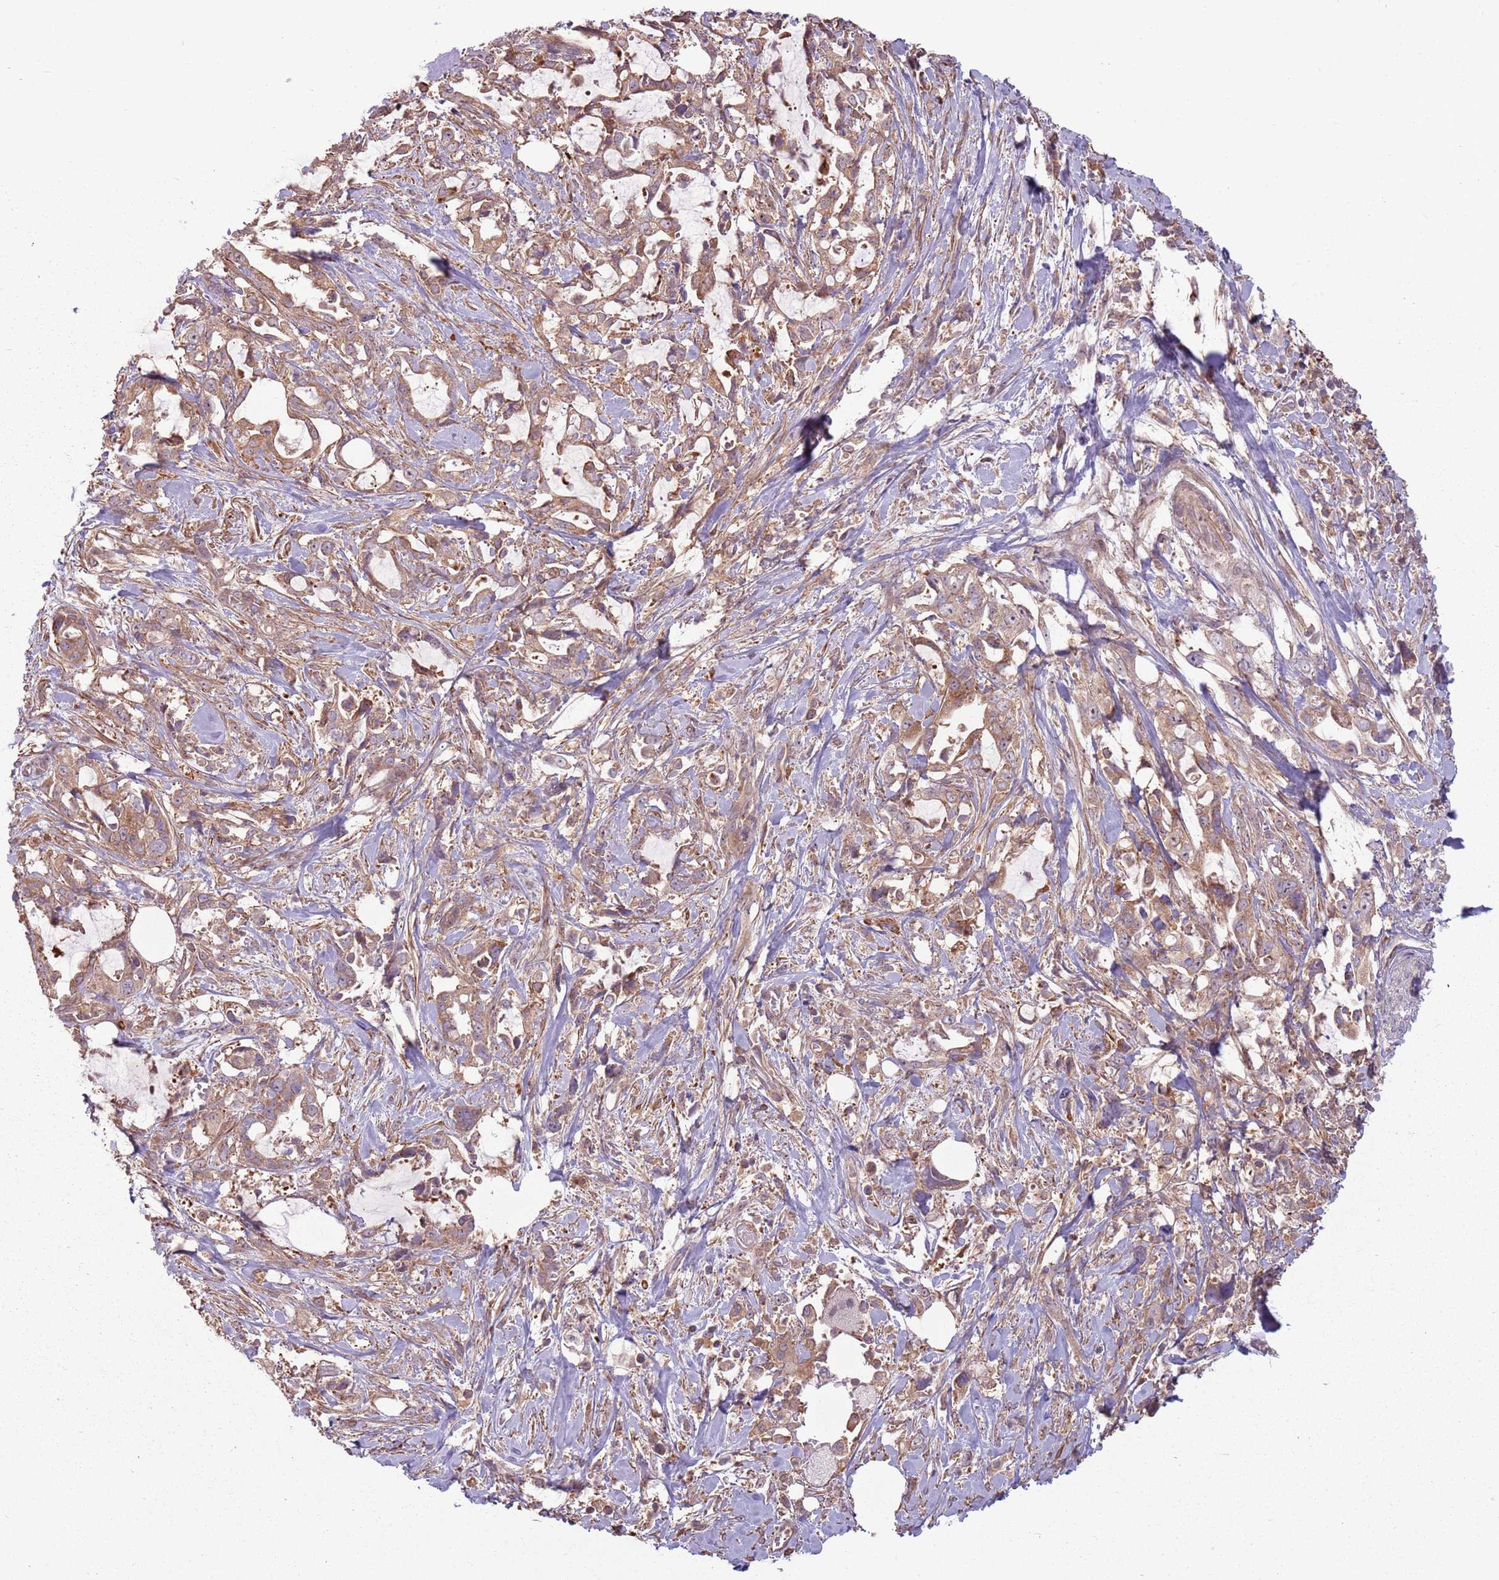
{"staining": {"intensity": "moderate", "quantity": ">75%", "location": "cytoplasmic/membranous"}, "tissue": "pancreatic cancer", "cell_type": "Tumor cells", "image_type": "cancer", "snomed": [{"axis": "morphology", "description": "Adenocarcinoma, NOS"}, {"axis": "topography", "description": "Pancreas"}], "caption": "Immunohistochemistry histopathology image of neoplastic tissue: human pancreatic cancer stained using IHC exhibits medium levels of moderate protein expression localized specifically in the cytoplasmic/membranous of tumor cells, appearing as a cytoplasmic/membranous brown color.", "gene": "RPL21", "patient": {"sex": "female", "age": 61}}